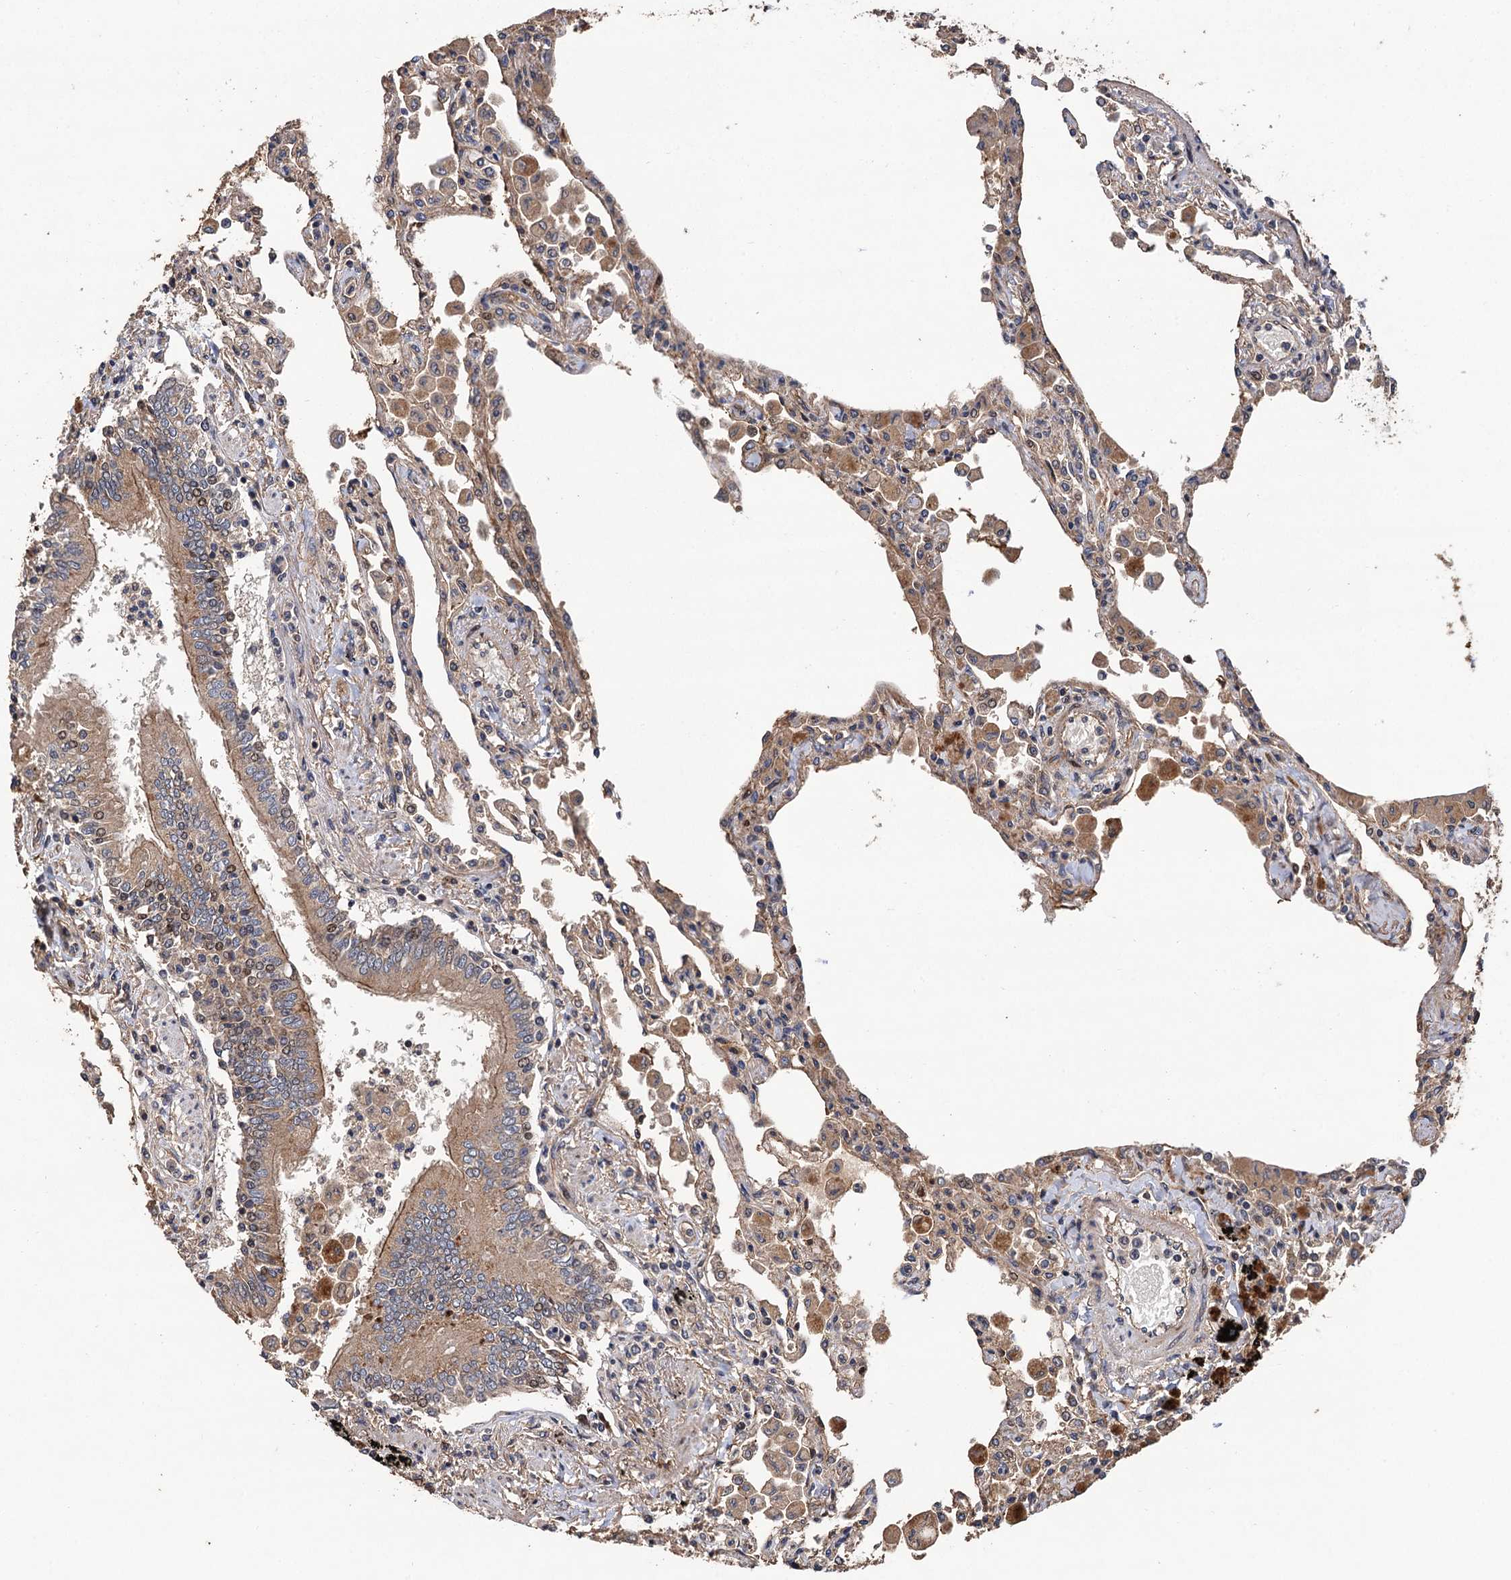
{"staining": {"intensity": "weak", "quantity": ">75%", "location": "cytoplasmic/membranous"}, "tissue": "lung", "cell_type": "Alveolar cells", "image_type": "normal", "snomed": [{"axis": "morphology", "description": "Normal tissue, NOS"}, {"axis": "topography", "description": "Bronchus"}, {"axis": "topography", "description": "Lung"}], "caption": "Immunohistochemical staining of unremarkable human lung shows low levels of weak cytoplasmic/membranous expression in about >75% of alveolar cells.", "gene": "TMEM39B", "patient": {"sex": "female", "age": 49}}